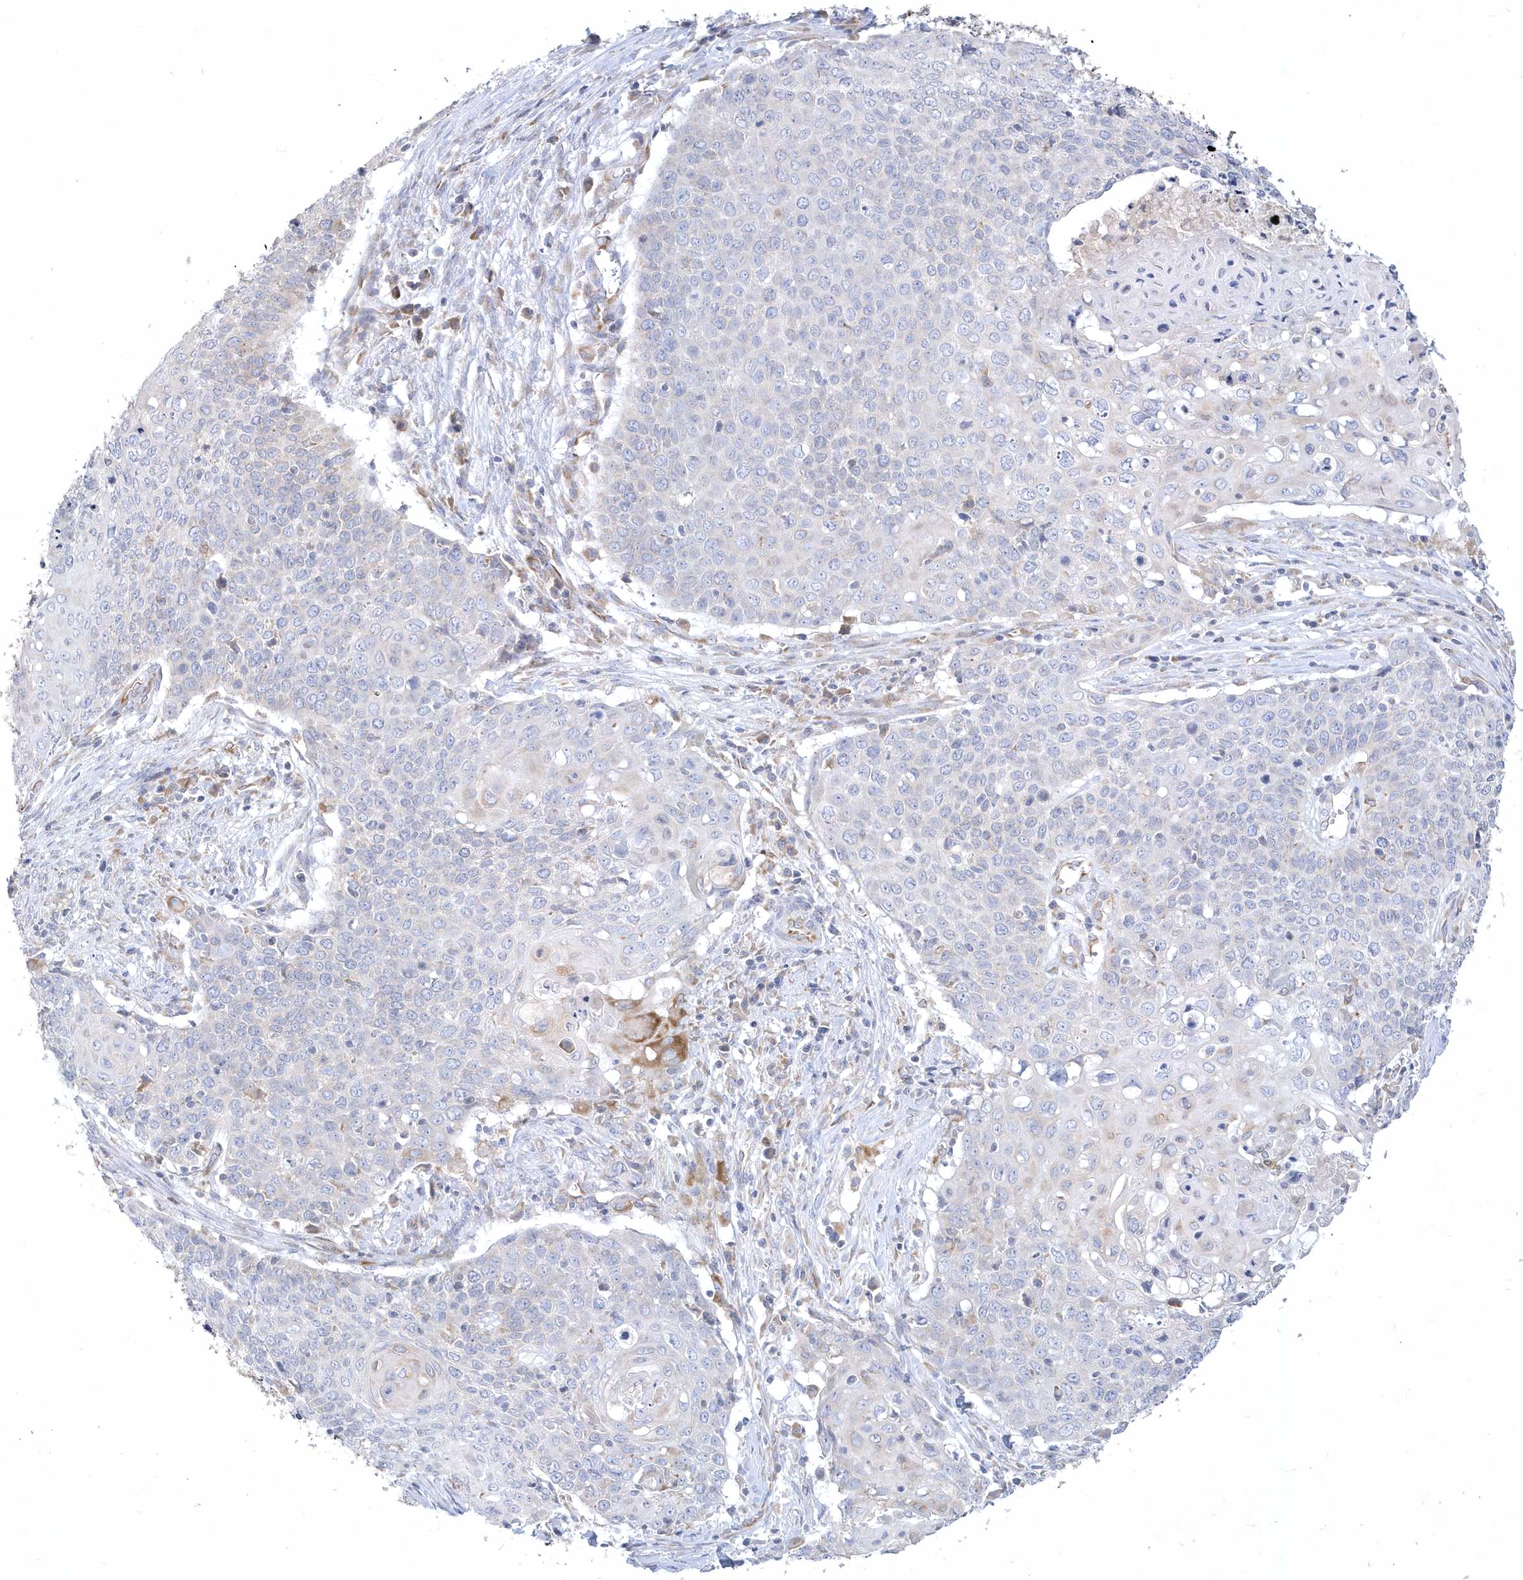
{"staining": {"intensity": "negative", "quantity": "none", "location": "none"}, "tissue": "cervical cancer", "cell_type": "Tumor cells", "image_type": "cancer", "snomed": [{"axis": "morphology", "description": "Squamous cell carcinoma, NOS"}, {"axis": "topography", "description": "Cervix"}], "caption": "Image shows no protein expression in tumor cells of squamous cell carcinoma (cervical) tissue.", "gene": "DGAT1", "patient": {"sex": "female", "age": 39}}